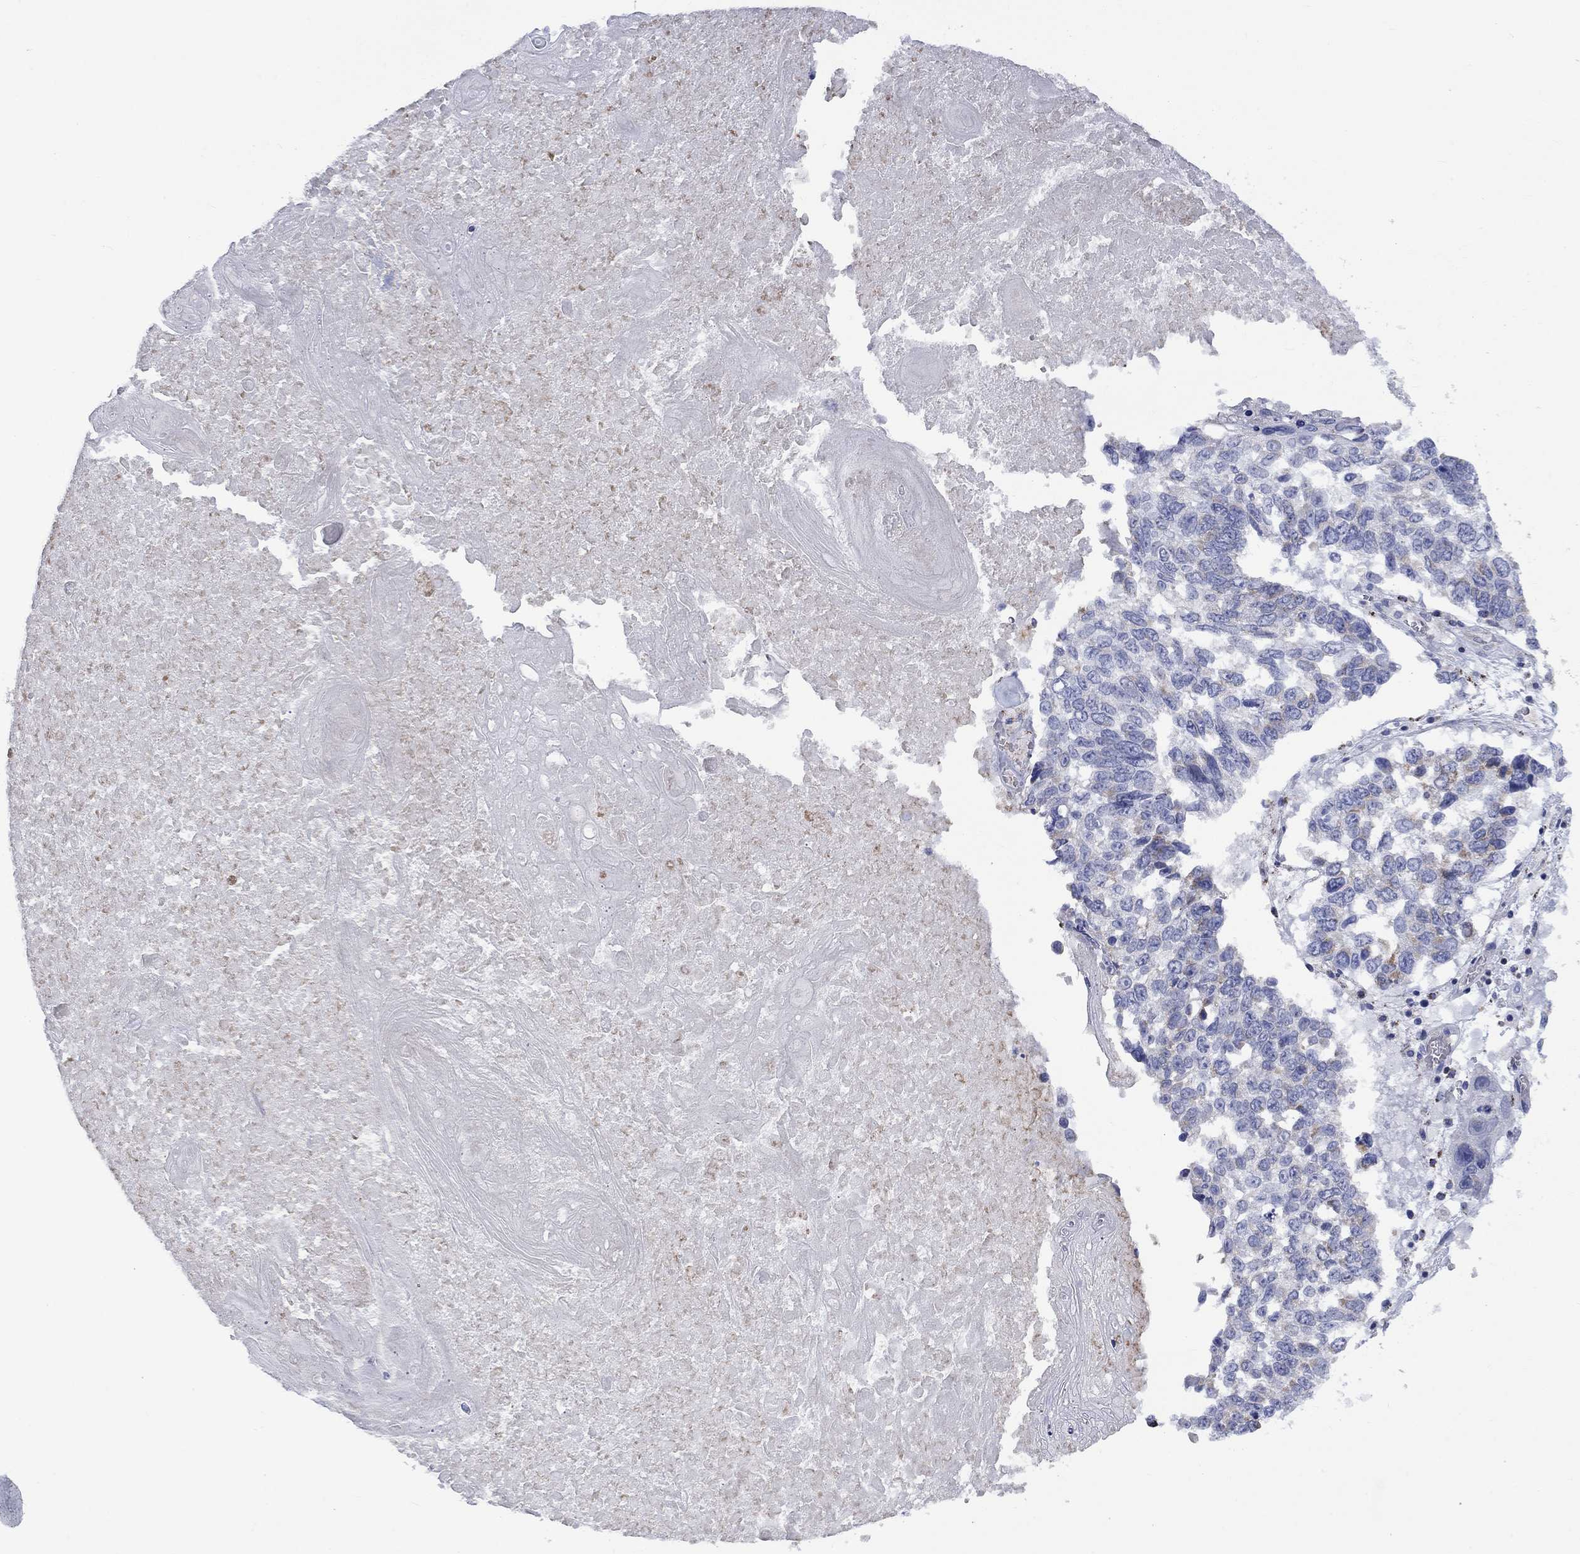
{"staining": {"intensity": "negative", "quantity": "none", "location": "none"}, "tissue": "lung cancer", "cell_type": "Tumor cells", "image_type": "cancer", "snomed": [{"axis": "morphology", "description": "Squamous cell carcinoma, NOS"}, {"axis": "topography", "description": "Lung"}], "caption": "High magnification brightfield microscopy of lung squamous cell carcinoma stained with DAB (3,3'-diaminobenzidine) (brown) and counterstained with hematoxylin (blue): tumor cells show no significant staining. (DAB (3,3'-diaminobenzidine) immunohistochemistry (IHC) with hematoxylin counter stain).", "gene": "CISD1", "patient": {"sex": "male", "age": 82}}